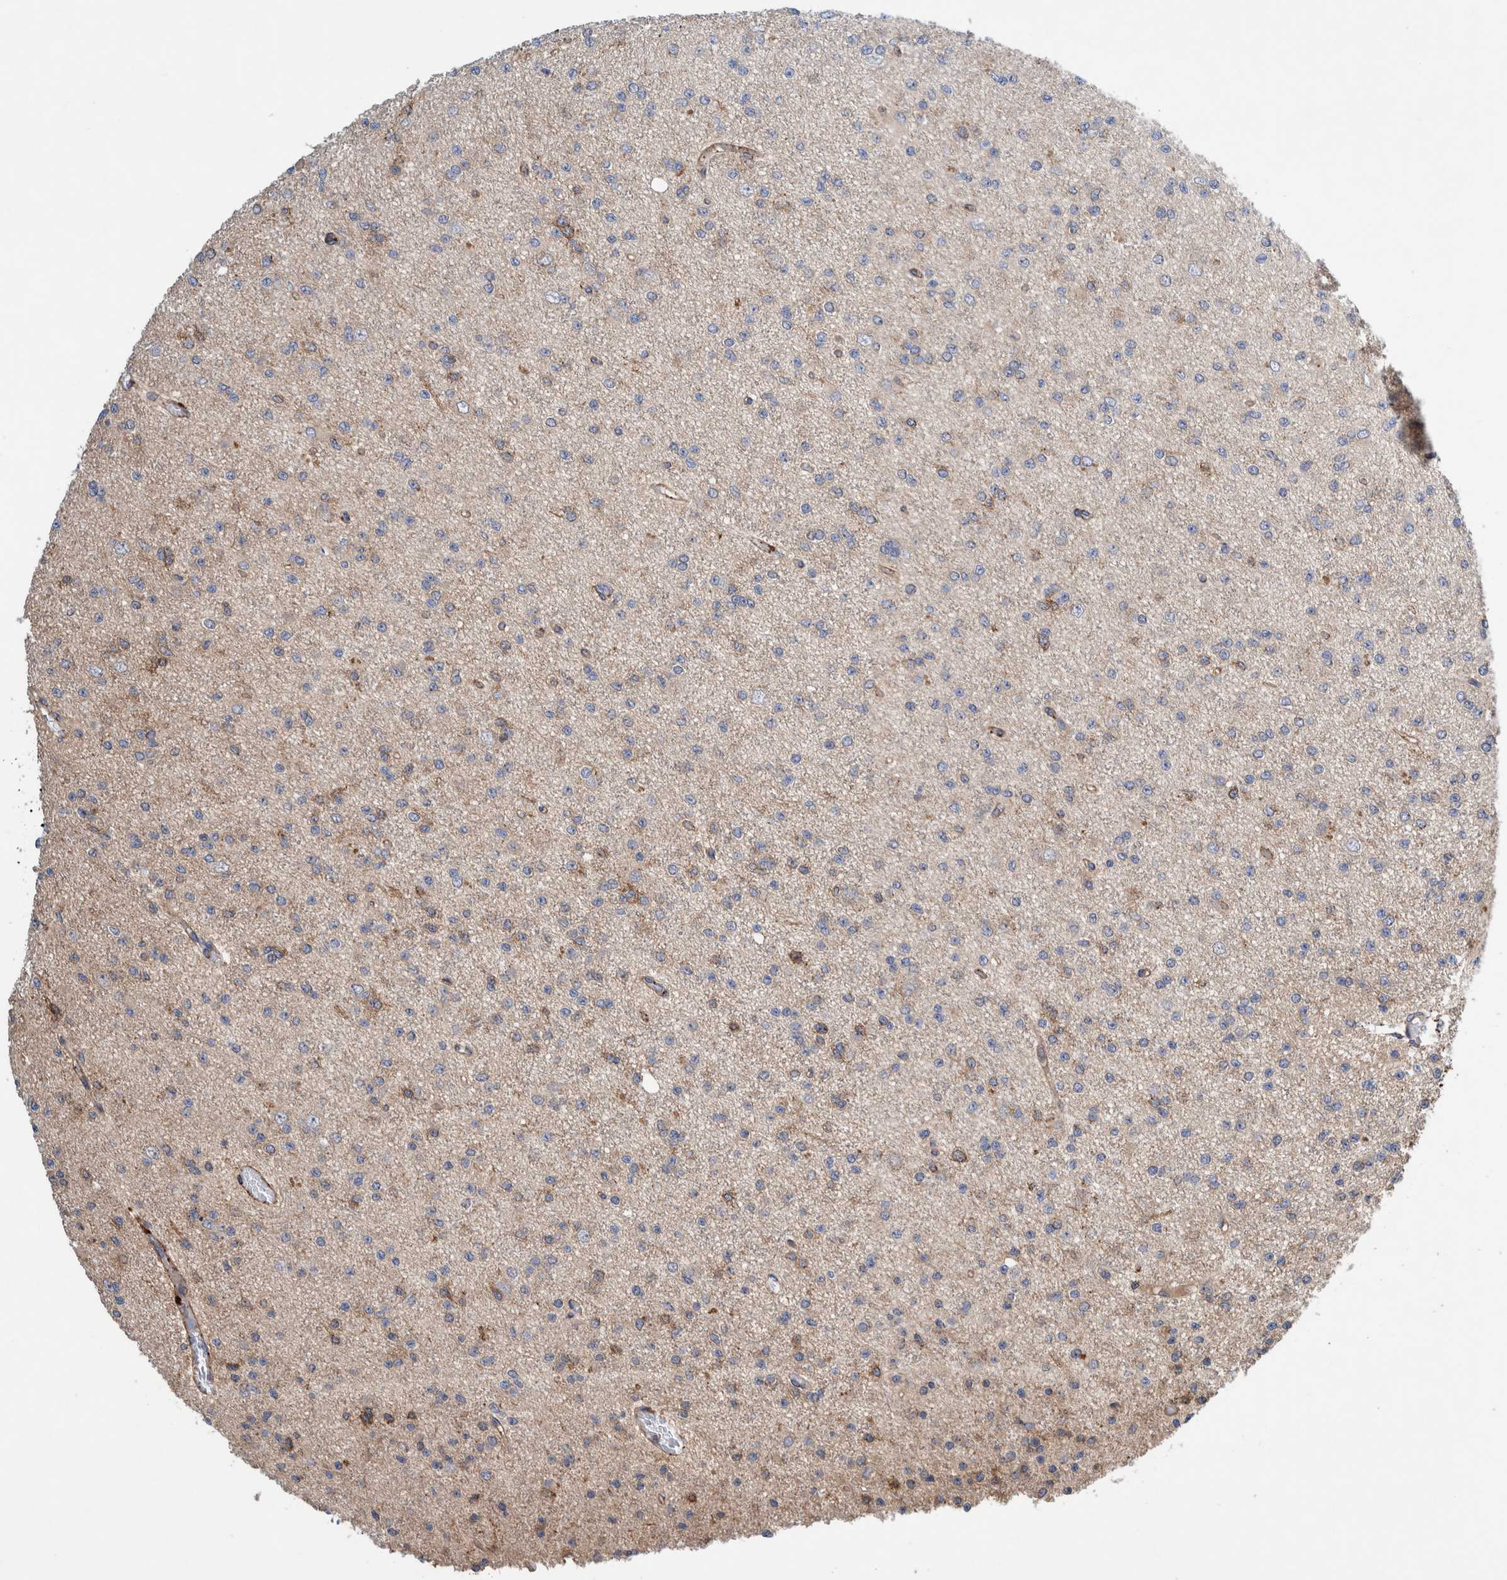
{"staining": {"intensity": "weak", "quantity": "<25%", "location": "cytoplasmic/membranous"}, "tissue": "glioma", "cell_type": "Tumor cells", "image_type": "cancer", "snomed": [{"axis": "morphology", "description": "Glioma, malignant, Low grade"}, {"axis": "topography", "description": "Brain"}], "caption": "Glioma stained for a protein using IHC demonstrates no staining tumor cells.", "gene": "PIK3R6", "patient": {"sex": "female", "age": 22}}